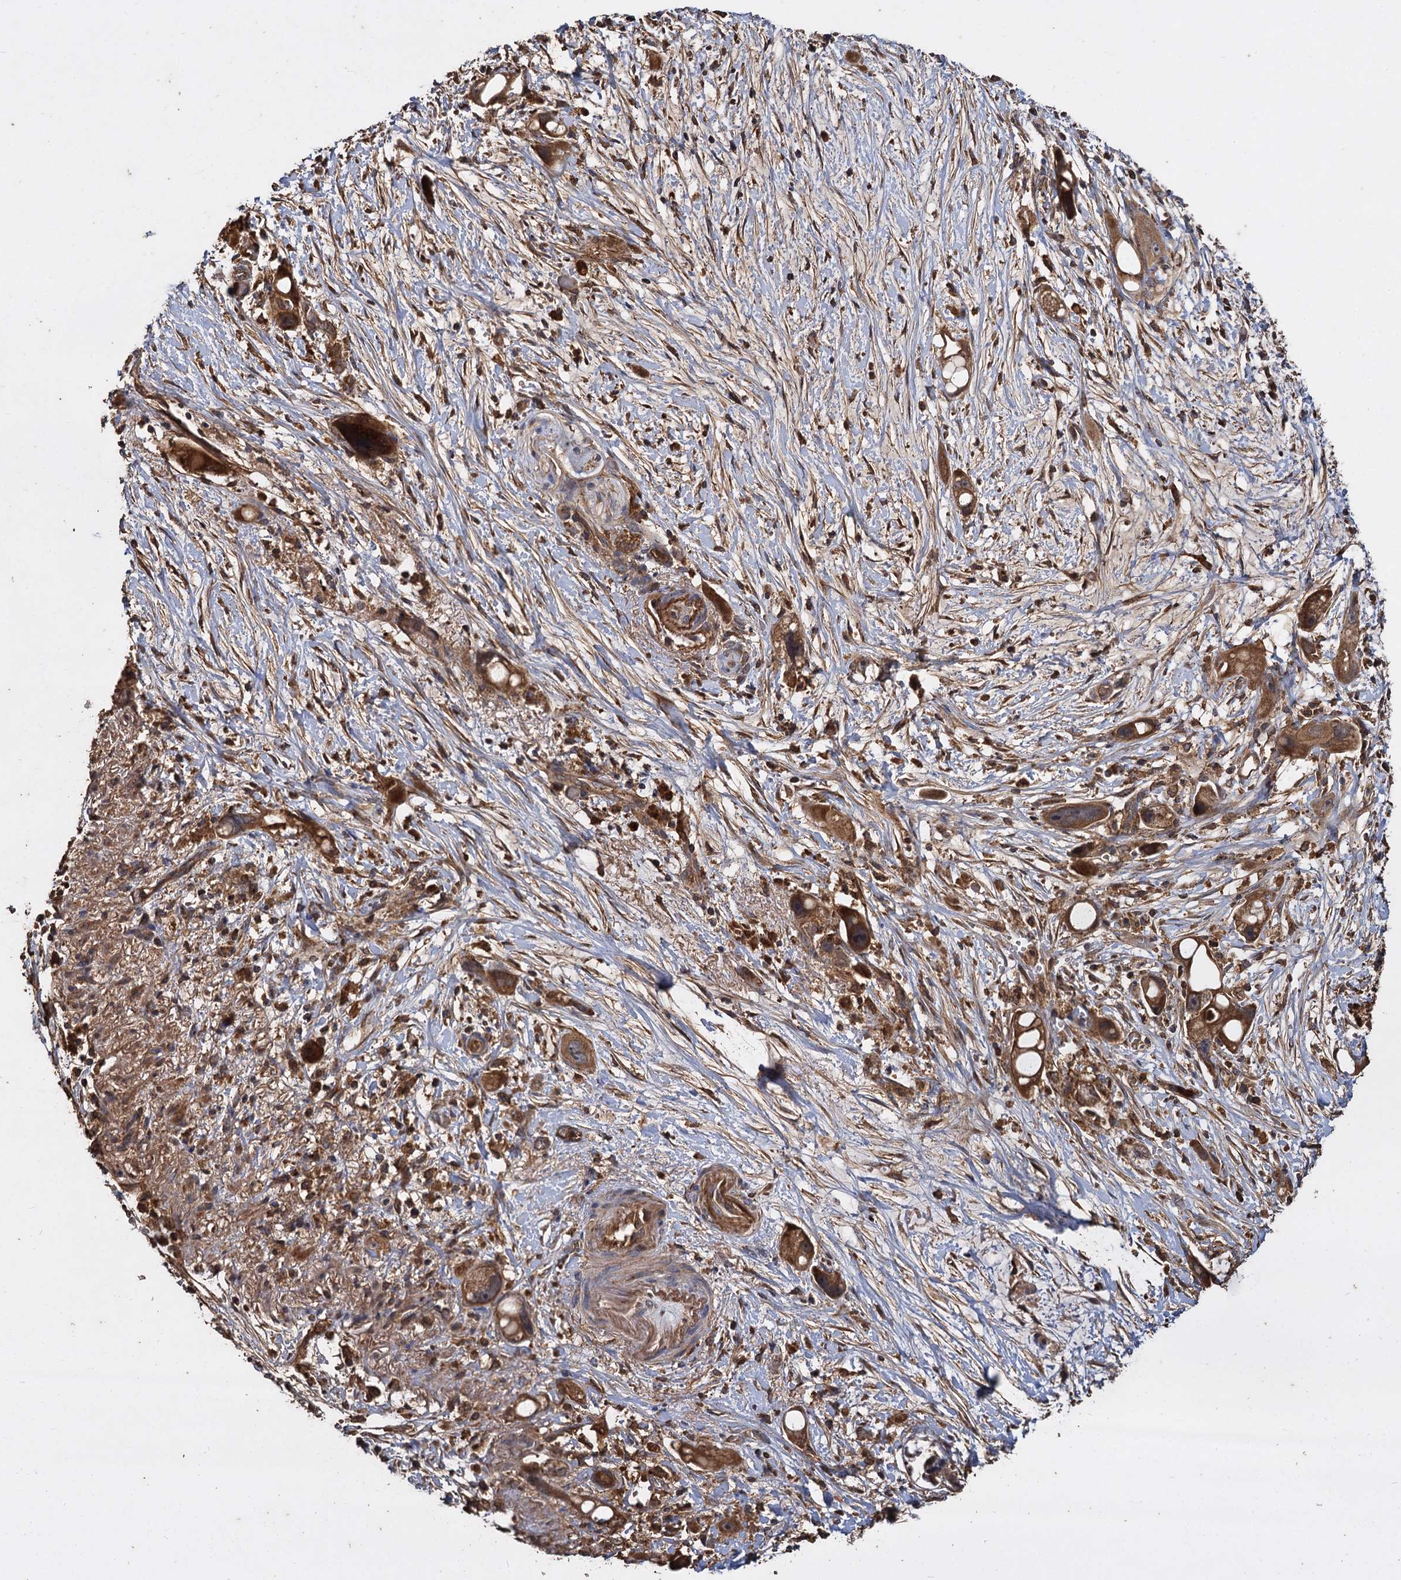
{"staining": {"intensity": "strong", "quantity": ">75%", "location": "cytoplasmic/membranous"}, "tissue": "pancreatic cancer", "cell_type": "Tumor cells", "image_type": "cancer", "snomed": [{"axis": "morphology", "description": "Normal tissue, NOS"}, {"axis": "morphology", "description": "Adenocarcinoma, NOS"}, {"axis": "topography", "description": "Pancreas"}], "caption": "Brown immunohistochemical staining in human adenocarcinoma (pancreatic) exhibits strong cytoplasmic/membranous positivity in about >75% of tumor cells.", "gene": "GCLC", "patient": {"sex": "female", "age": 68}}